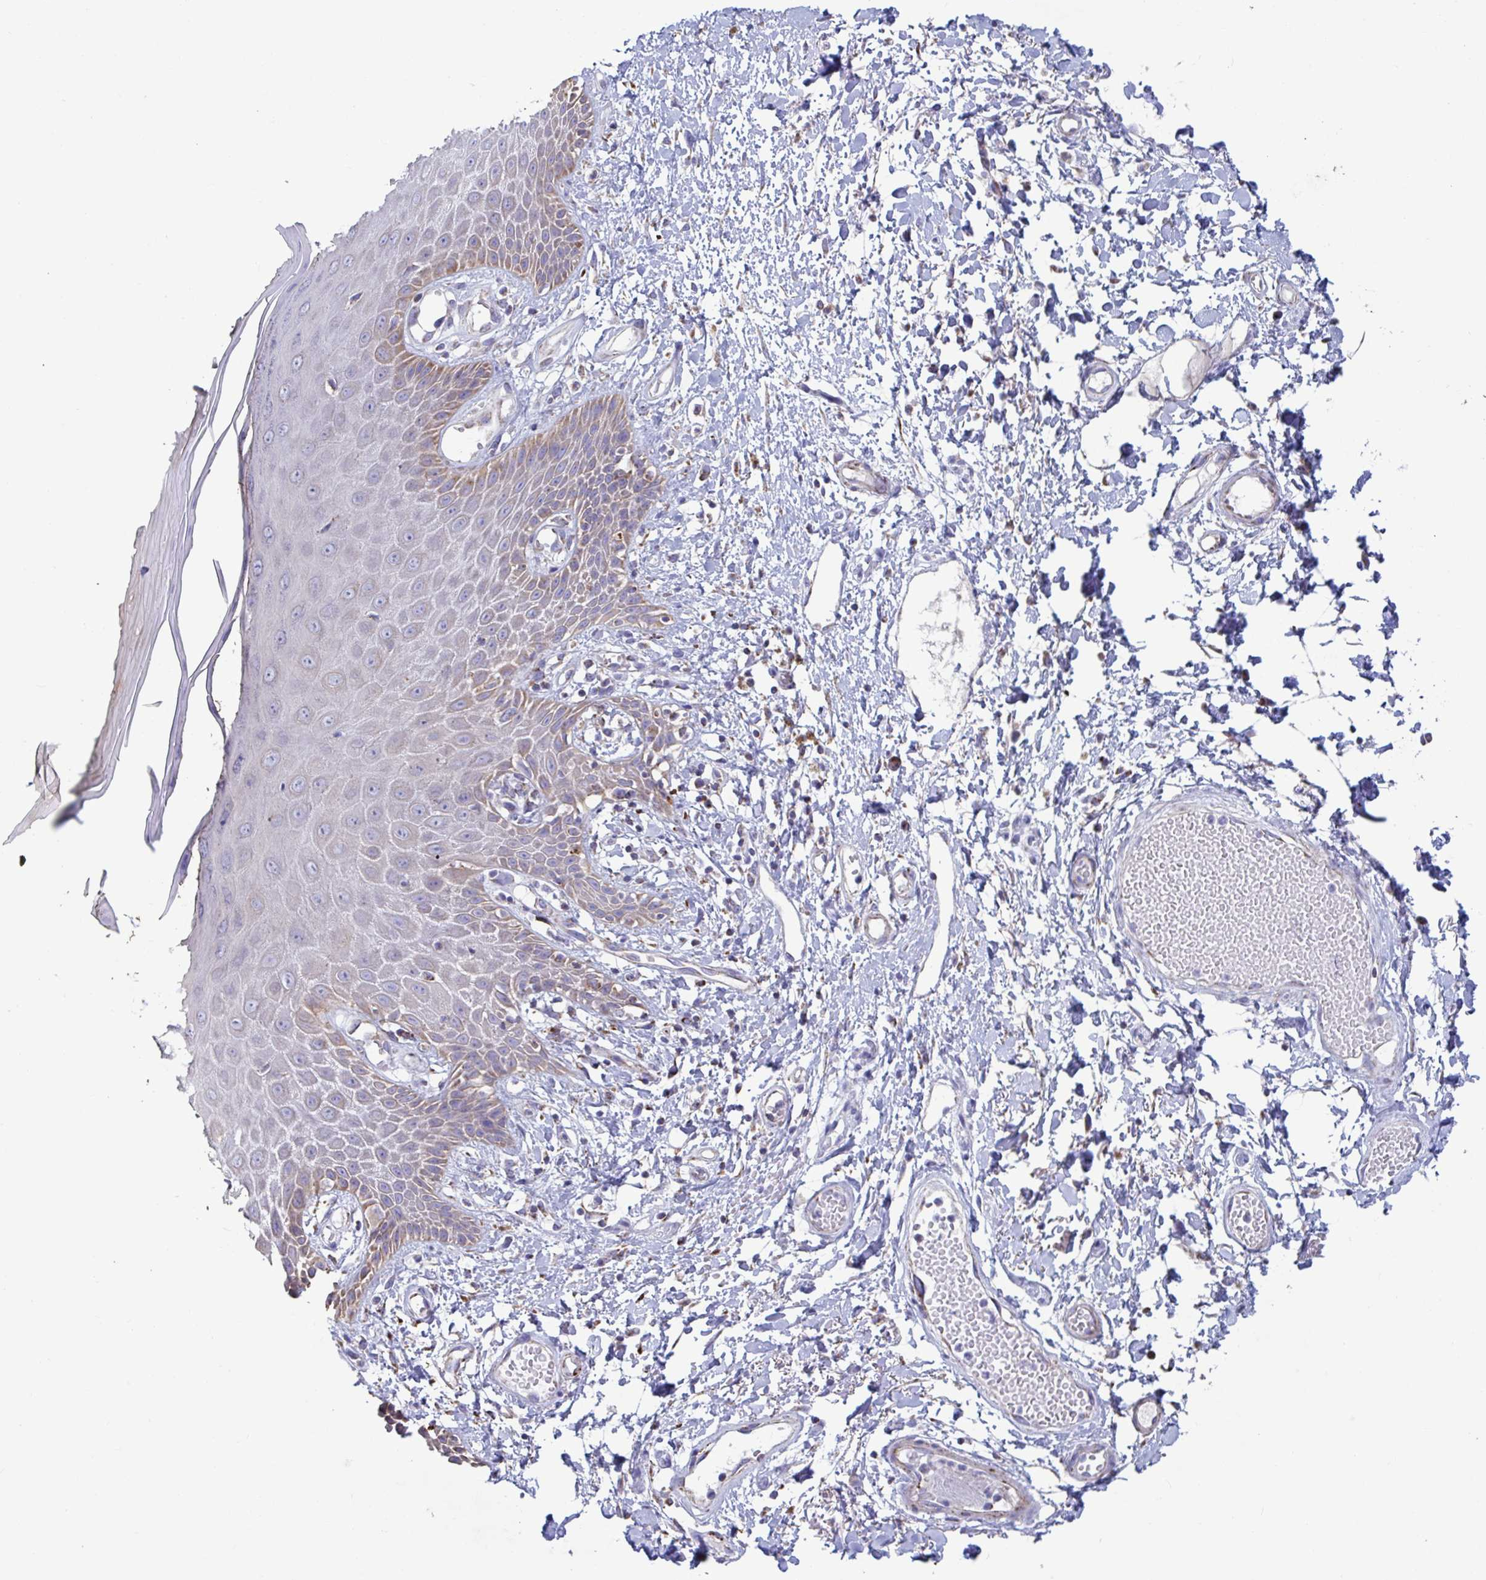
{"staining": {"intensity": "moderate", "quantity": "25%-75%", "location": "cytoplasmic/membranous"}, "tissue": "skin", "cell_type": "Epidermal cells", "image_type": "normal", "snomed": [{"axis": "morphology", "description": "Normal tissue, NOS"}, {"axis": "topography", "description": "Anal"}, {"axis": "topography", "description": "Peripheral nerve tissue"}], "caption": "Protein analysis of benign skin demonstrates moderate cytoplasmic/membranous staining in about 25%-75% of epidermal cells. (Stains: DAB in brown, nuclei in blue, Microscopy: brightfield microscopy at high magnification).", "gene": "BCAT2", "patient": {"sex": "male", "age": 78}}